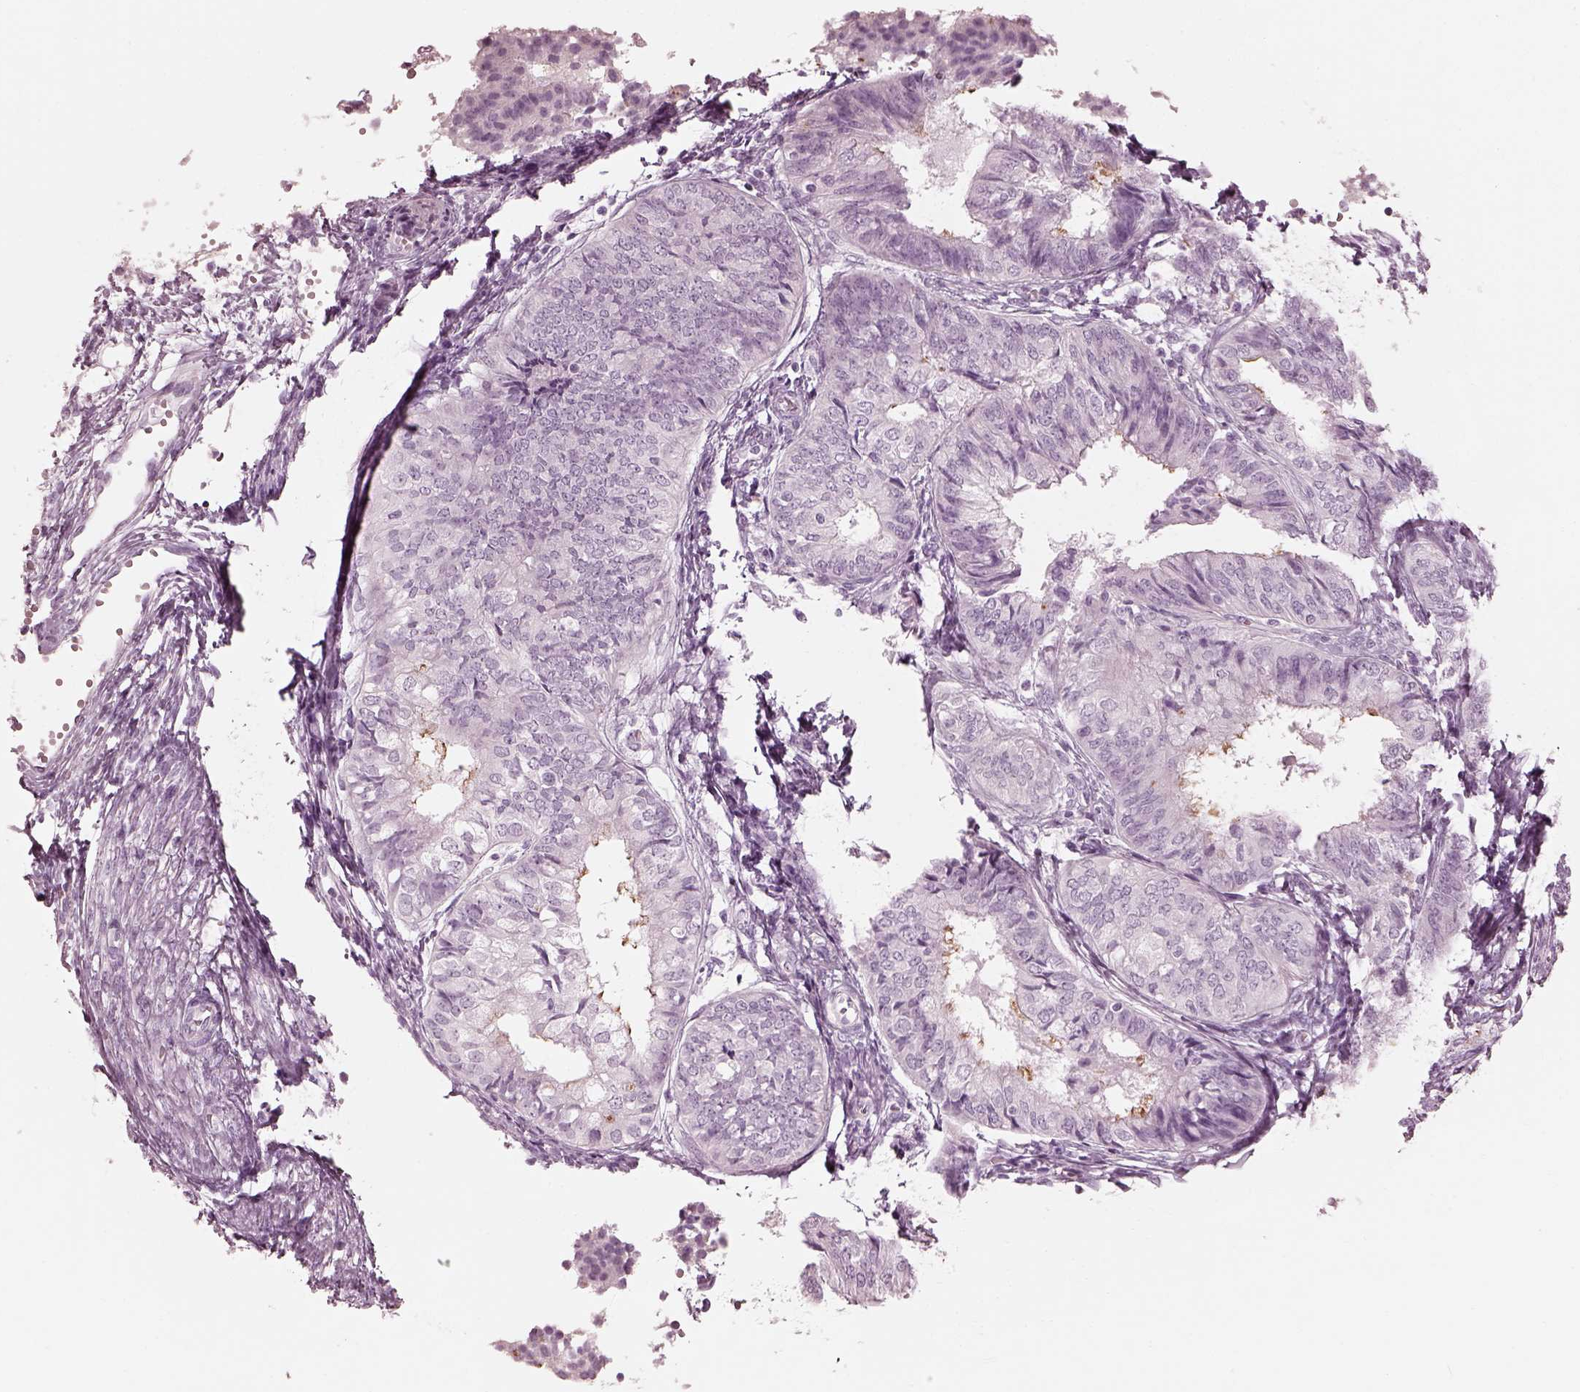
{"staining": {"intensity": "negative", "quantity": "none", "location": "none"}, "tissue": "endometrial cancer", "cell_type": "Tumor cells", "image_type": "cancer", "snomed": [{"axis": "morphology", "description": "Adenocarcinoma, NOS"}, {"axis": "topography", "description": "Endometrium"}], "caption": "Photomicrograph shows no protein staining in tumor cells of endometrial cancer (adenocarcinoma) tissue.", "gene": "SAXO2", "patient": {"sex": "female", "age": 58}}